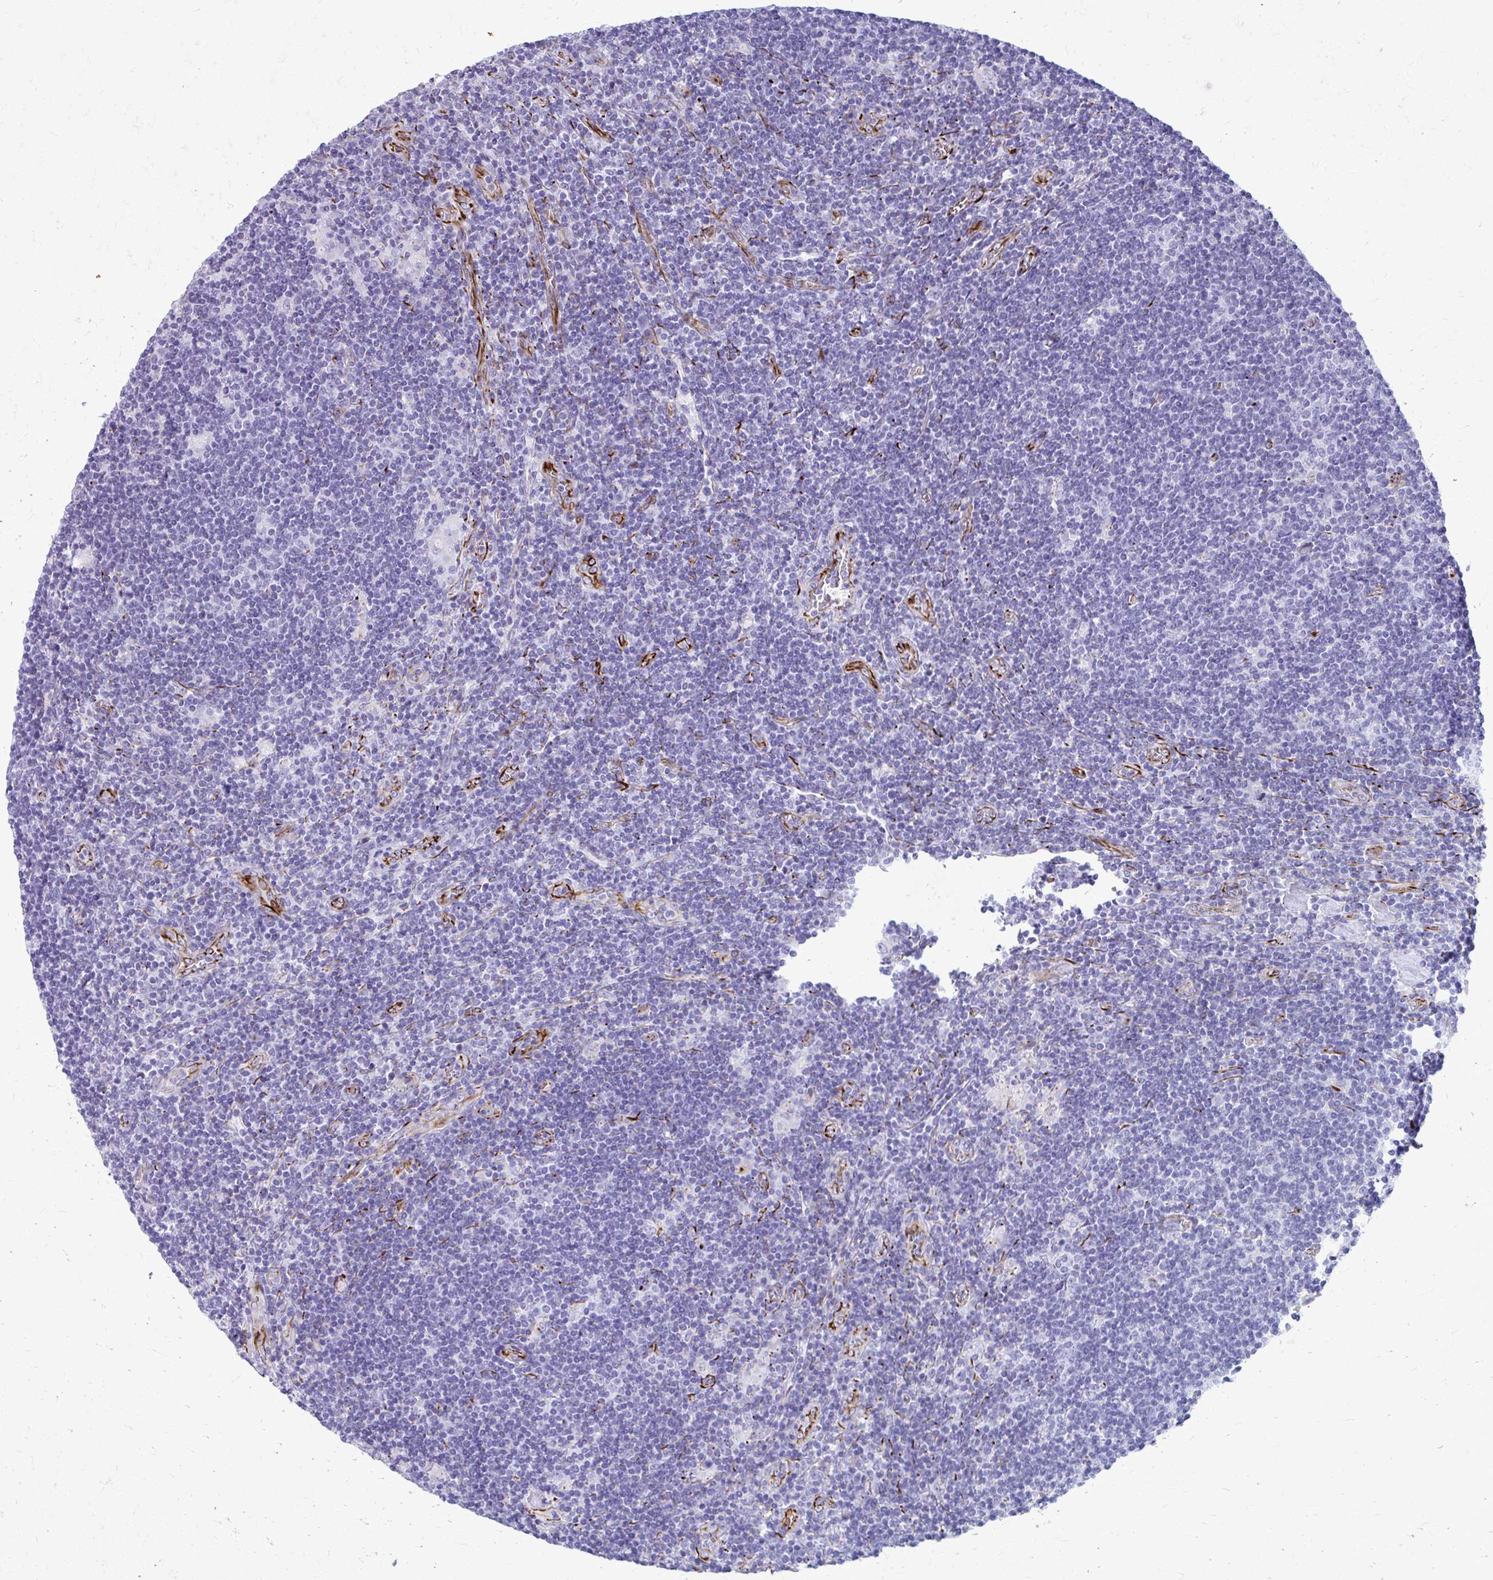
{"staining": {"intensity": "negative", "quantity": "none", "location": "none"}, "tissue": "lymphoma", "cell_type": "Tumor cells", "image_type": "cancer", "snomed": [{"axis": "morphology", "description": "Hodgkin's disease, NOS"}, {"axis": "topography", "description": "Lymph node"}], "caption": "This is an immunohistochemistry (IHC) micrograph of lymphoma. There is no staining in tumor cells.", "gene": "TRIM6", "patient": {"sex": "male", "age": 40}}